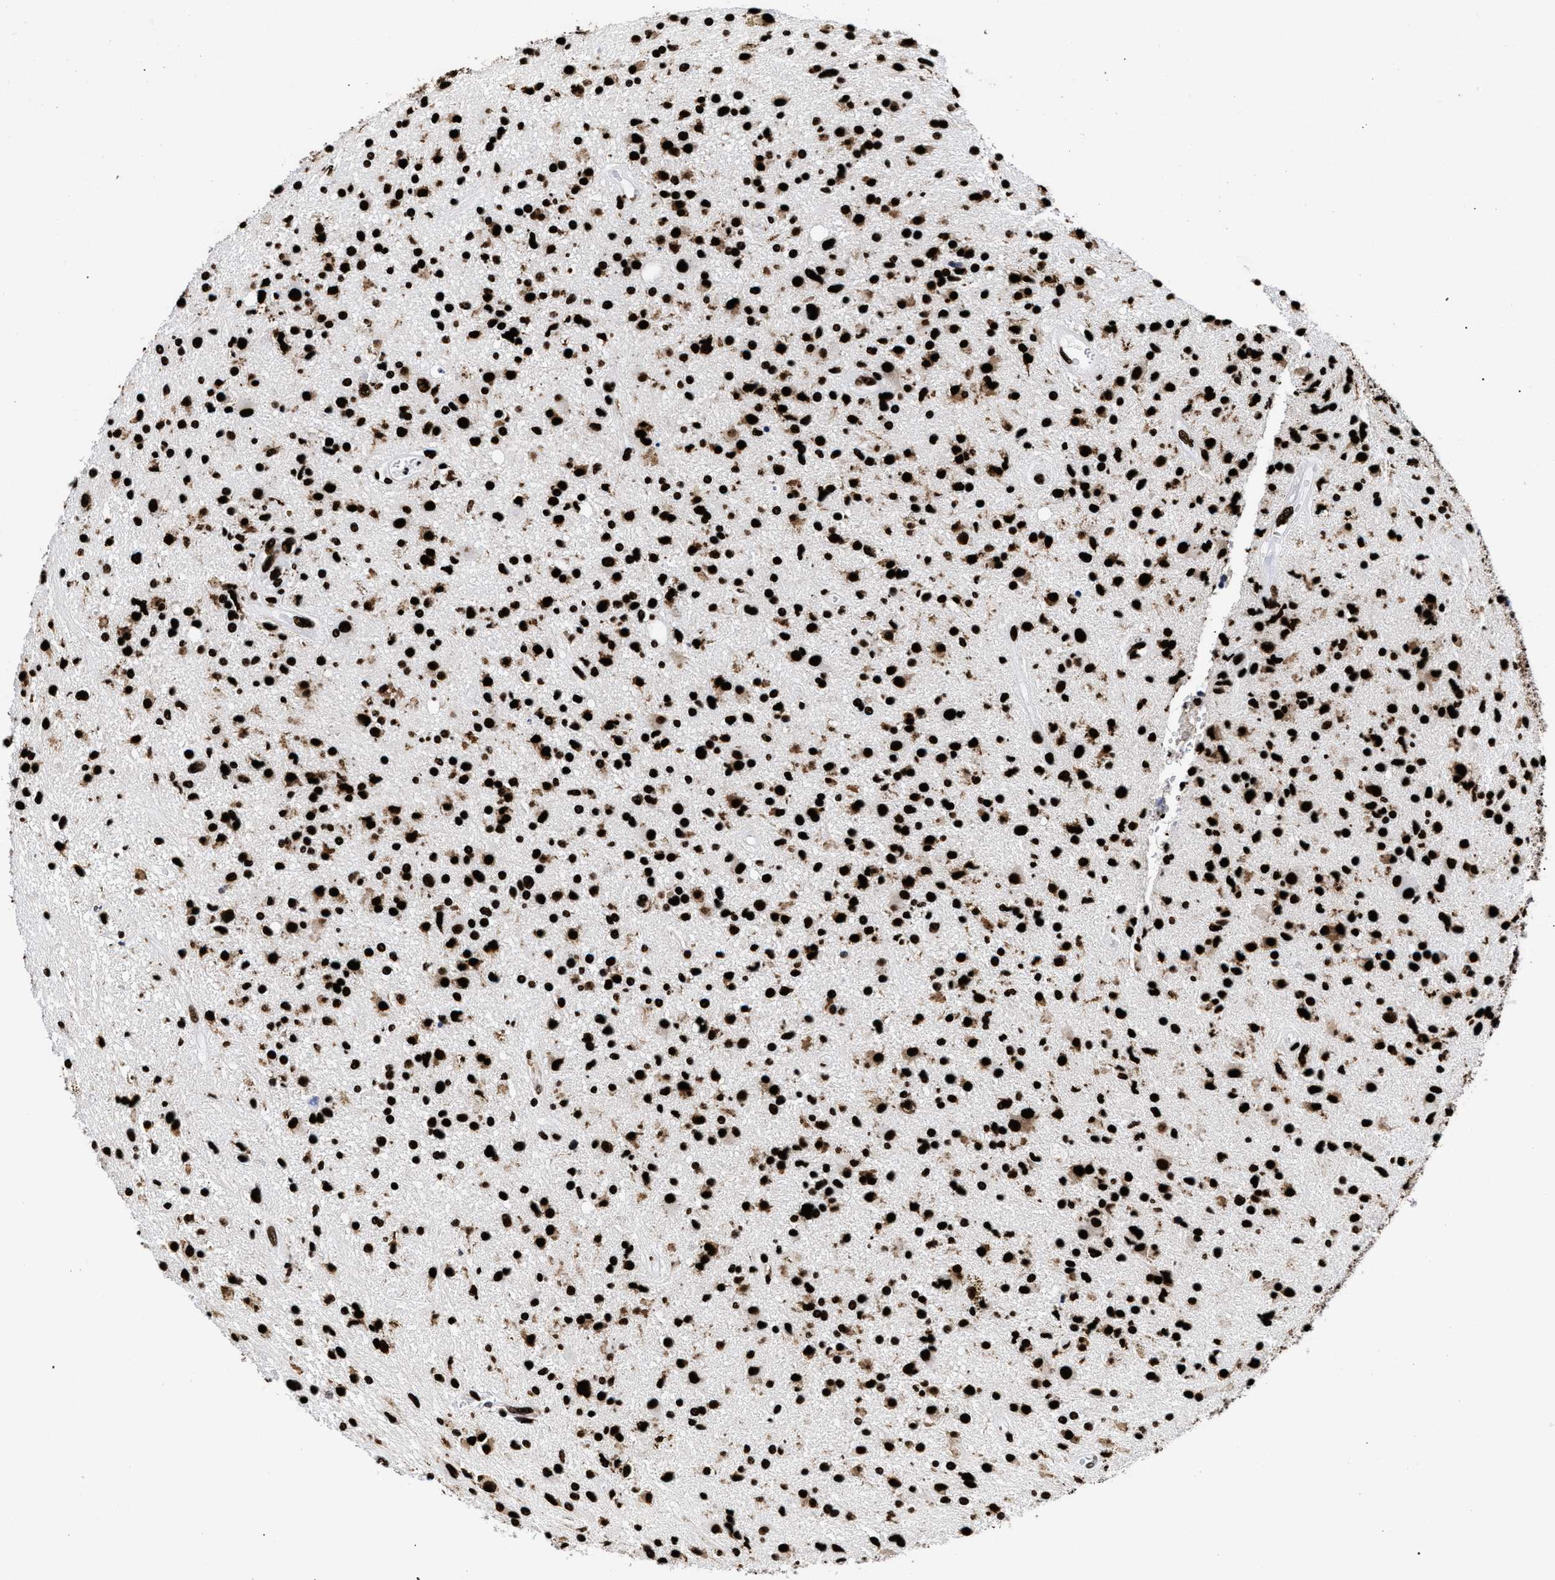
{"staining": {"intensity": "strong", "quantity": ">75%", "location": "nuclear"}, "tissue": "glioma", "cell_type": "Tumor cells", "image_type": "cancer", "snomed": [{"axis": "morphology", "description": "Glioma, malignant, High grade"}, {"axis": "topography", "description": "Brain"}], "caption": "A histopathology image of glioma stained for a protein demonstrates strong nuclear brown staining in tumor cells. (Stains: DAB in brown, nuclei in blue, Microscopy: brightfield microscopy at high magnification).", "gene": "HNRNPA1", "patient": {"sex": "male", "age": 33}}